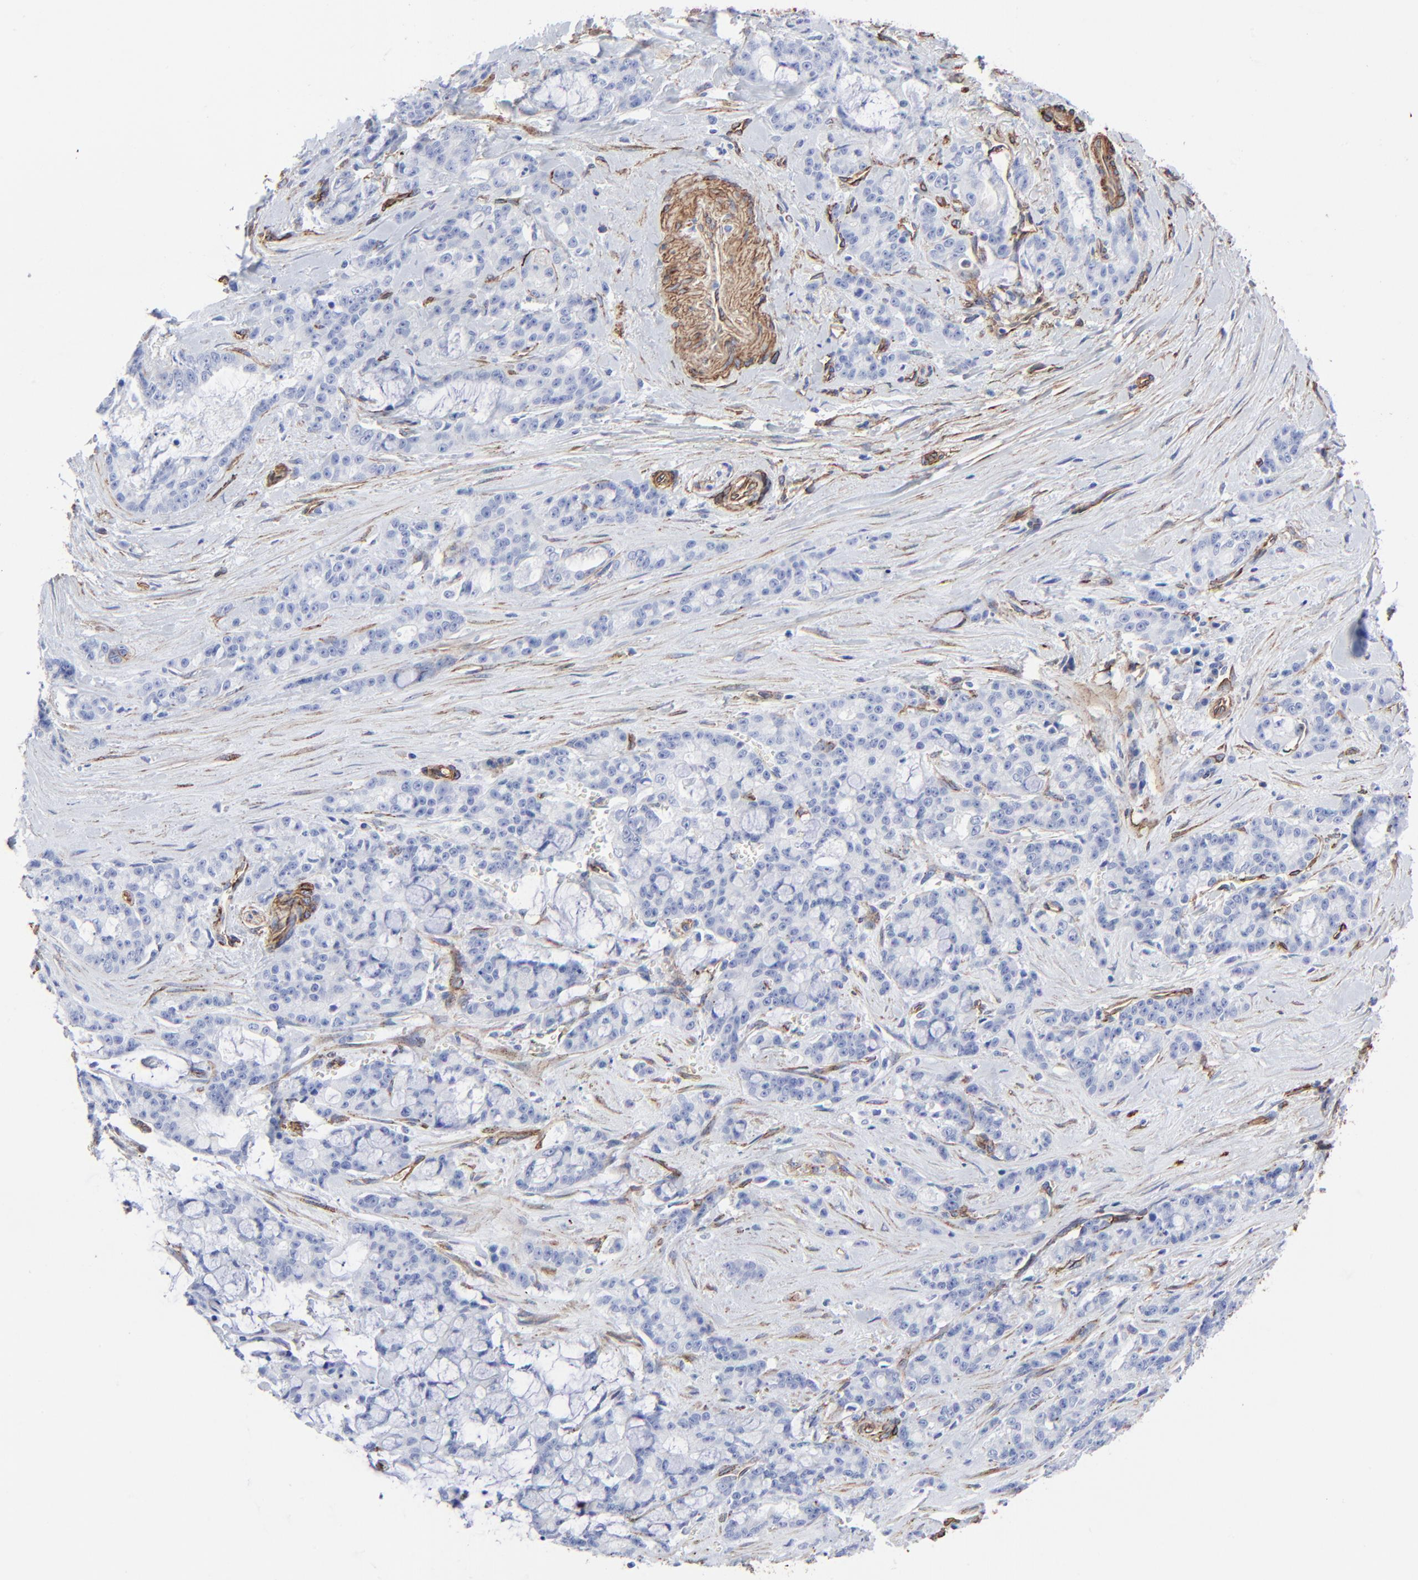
{"staining": {"intensity": "negative", "quantity": "none", "location": "none"}, "tissue": "pancreatic cancer", "cell_type": "Tumor cells", "image_type": "cancer", "snomed": [{"axis": "morphology", "description": "Adenocarcinoma, NOS"}, {"axis": "topography", "description": "Pancreas"}], "caption": "The photomicrograph displays no significant positivity in tumor cells of adenocarcinoma (pancreatic).", "gene": "CAV1", "patient": {"sex": "female", "age": 73}}